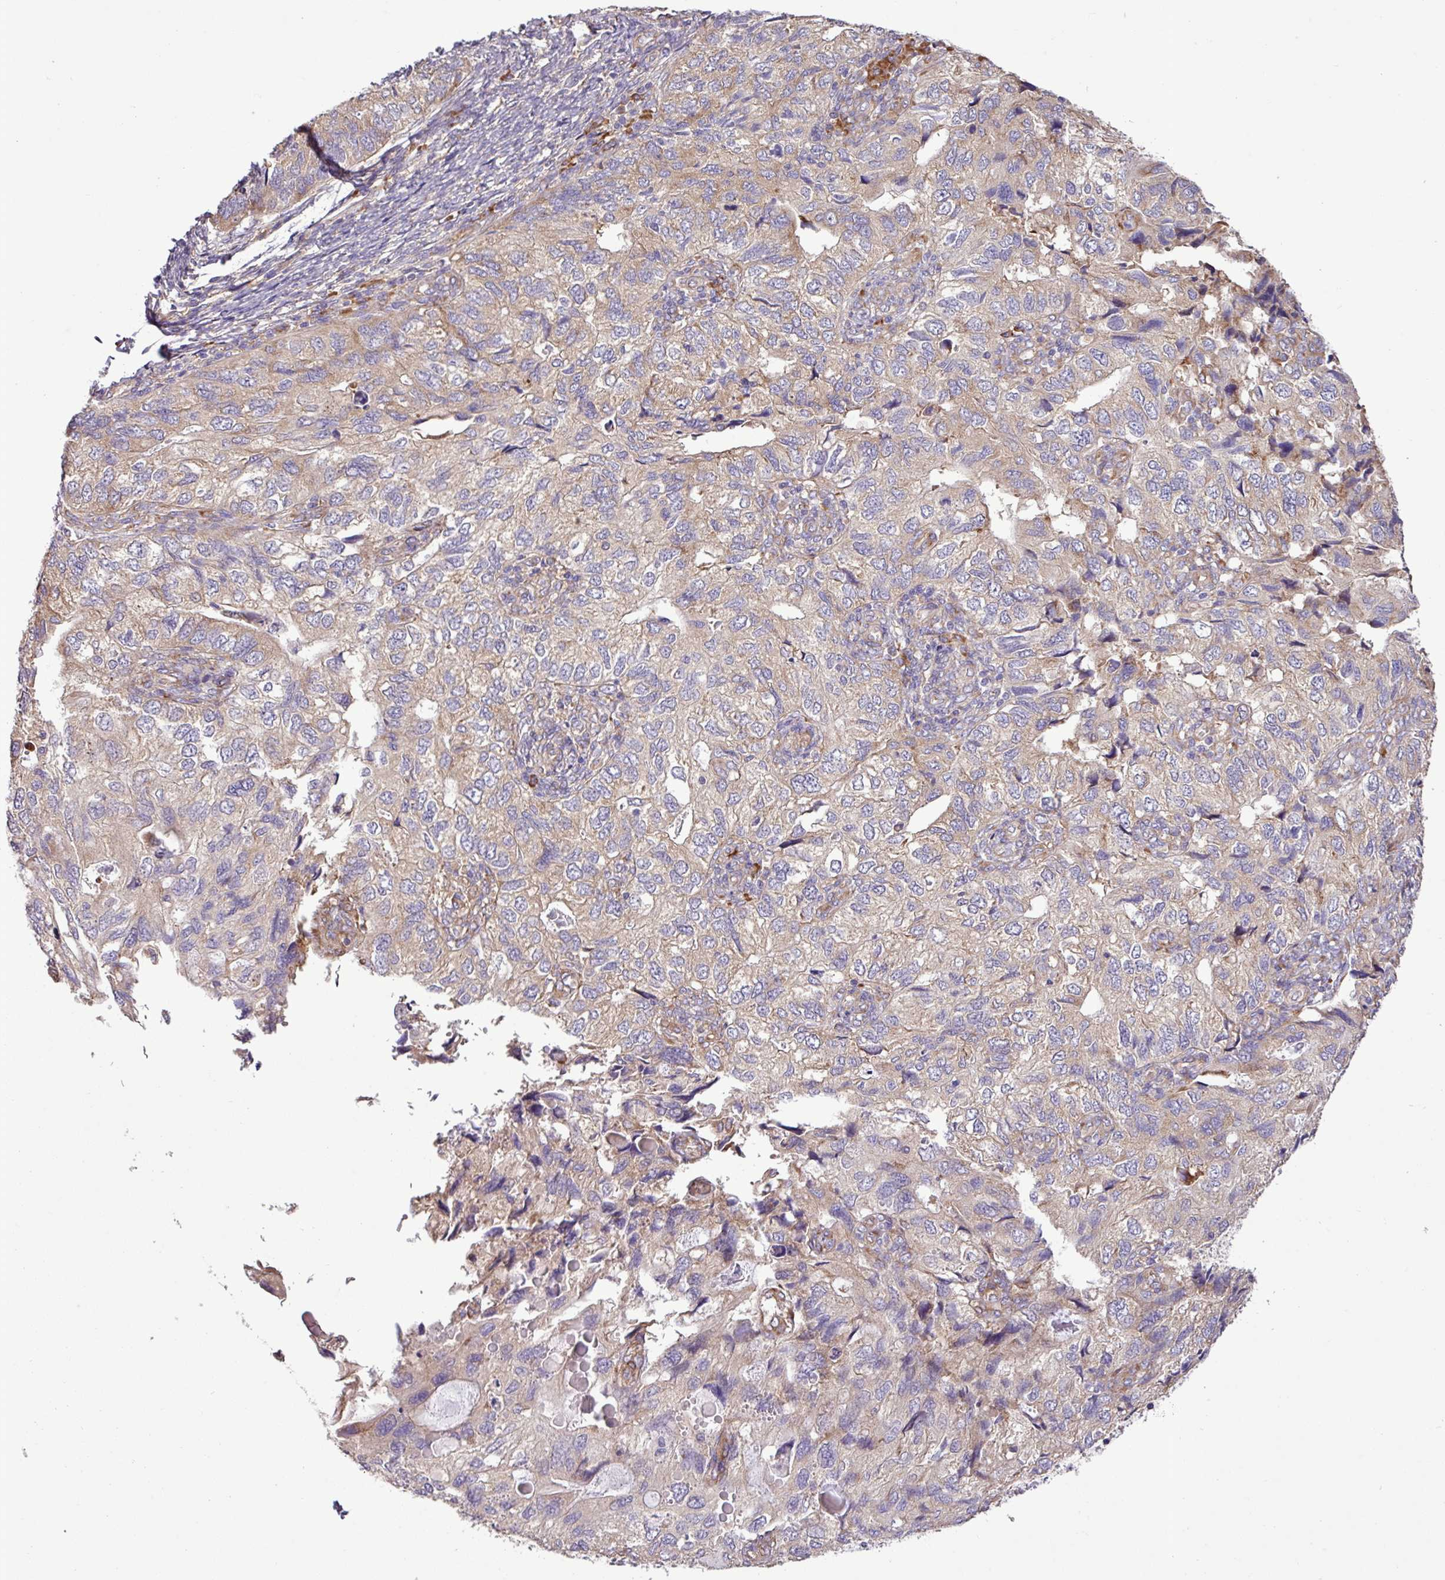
{"staining": {"intensity": "weak", "quantity": ">75%", "location": "cytoplasmic/membranous"}, "tissue": "endometrial cancer", "cell_type": "Tumor cells", "image_type": "cancer", "snomed": [{"axis": "morphology", "description": "Carcinoma, NOS"}, {"axis": "topography", "description": "Uterus"}], "caption": "Carcinoma (endometrial) was stained to show a protein in brown. There is low levels of weak cytoplasmic/membranous staining in approximately >75% of tumor cells. (DAB (3,3'-diaminobenzidine) = brown stain, brightfield microscopy at high magnification).", "gene": "RPL13", "patient": {"sex": "female", "age": 76}}